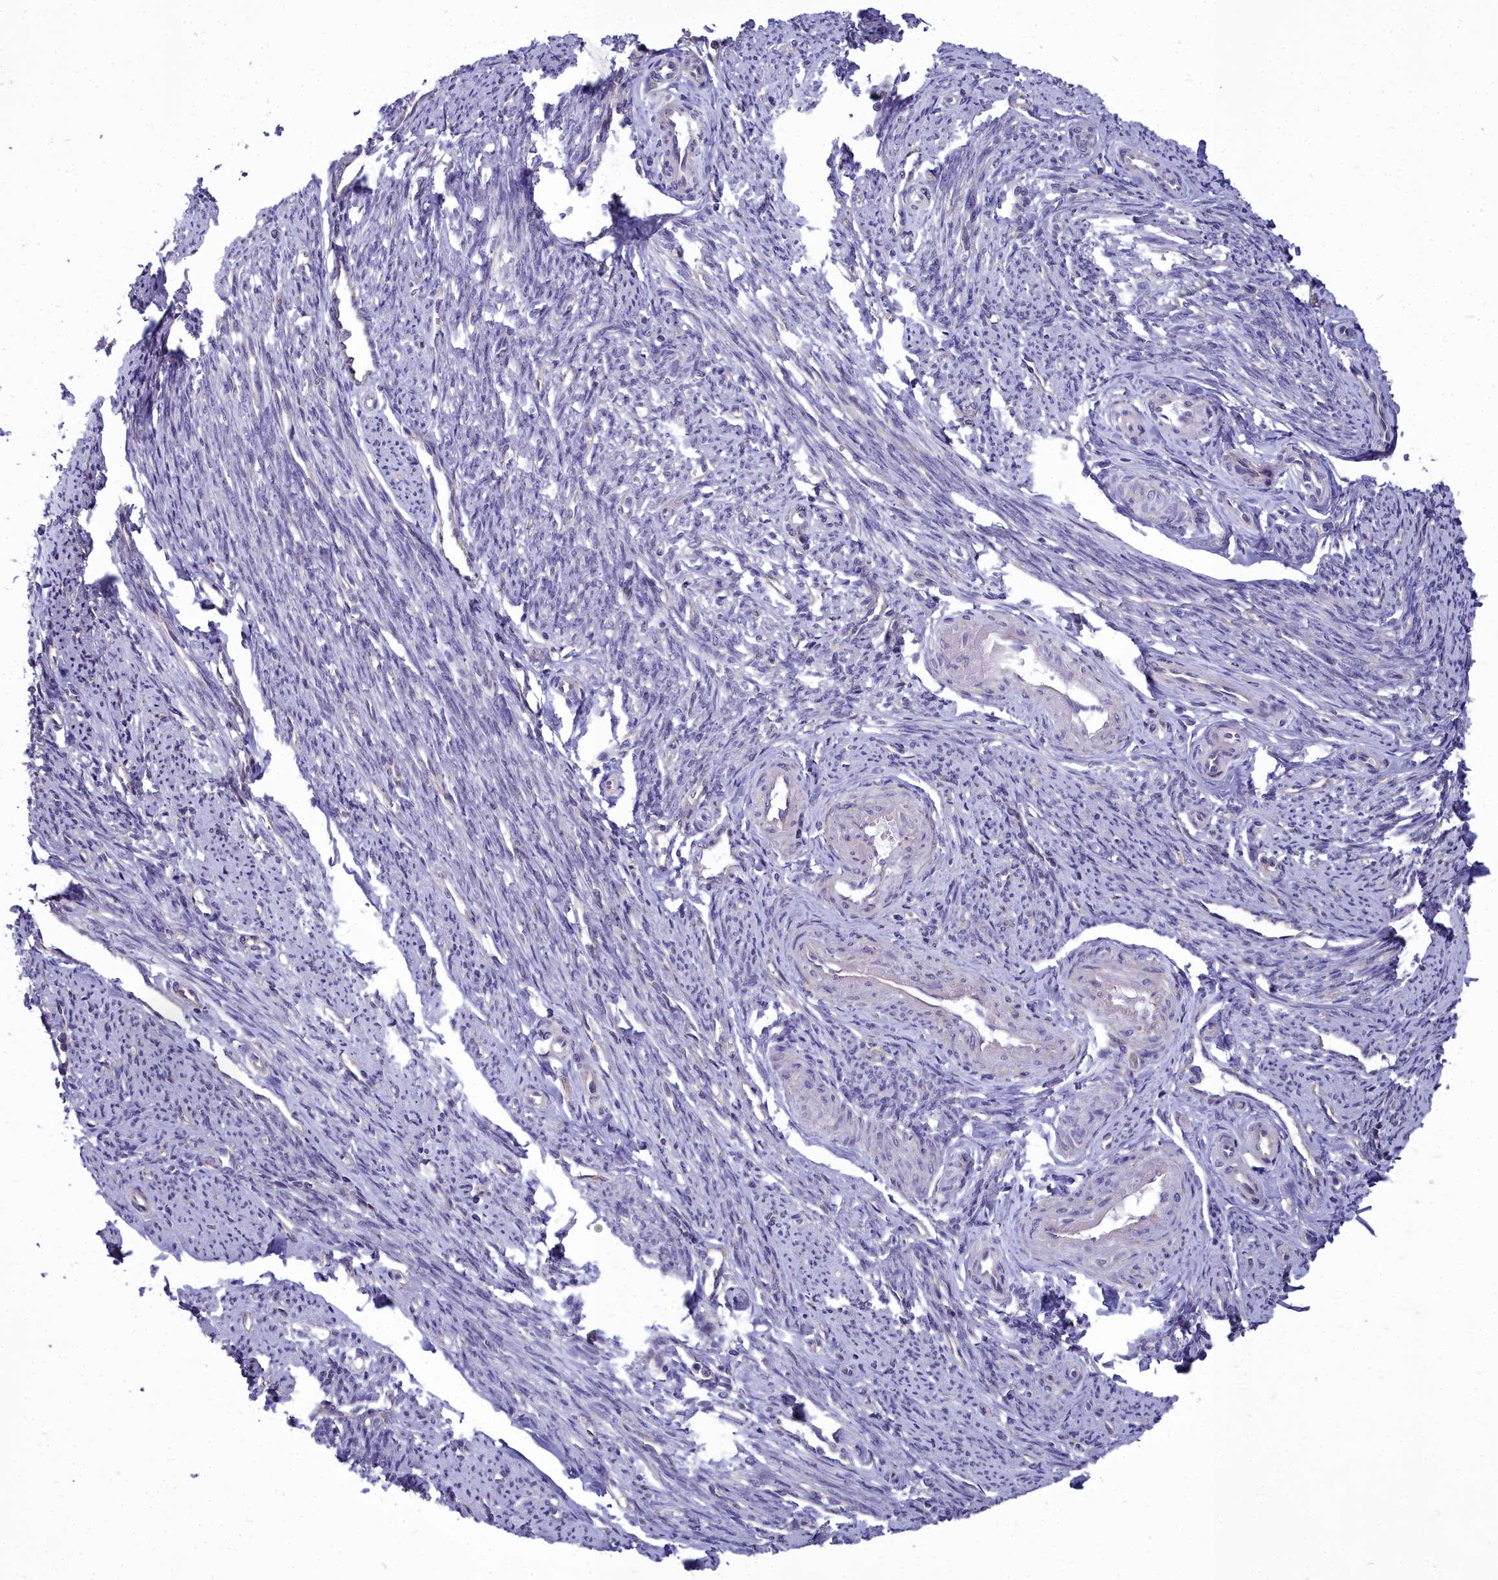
{"staining": {"intensity": "weak", "quantity": "25%-75%", "location": "cytoplasmic/membranous"}, "tissue": "smooth muscle", "cell_type": "Smooth muscle cells", "image_type": "normal", "snomed": [{"axis": "morphology", "description": "Normal tissue, NOS"}, {"axis": "topography", "description": "Smooth muscle"}, {"axis": "topography", "description": "Uterus"}], "caption": "Immunohistochemistry of normal human smooth muscle demonstrates low levels of weak cytoplasmic/membranous expression in approximately 25%-75% of smooth muscle cells.", "gene": "COX20", "patient": {"sex": "female", "age": 59}}